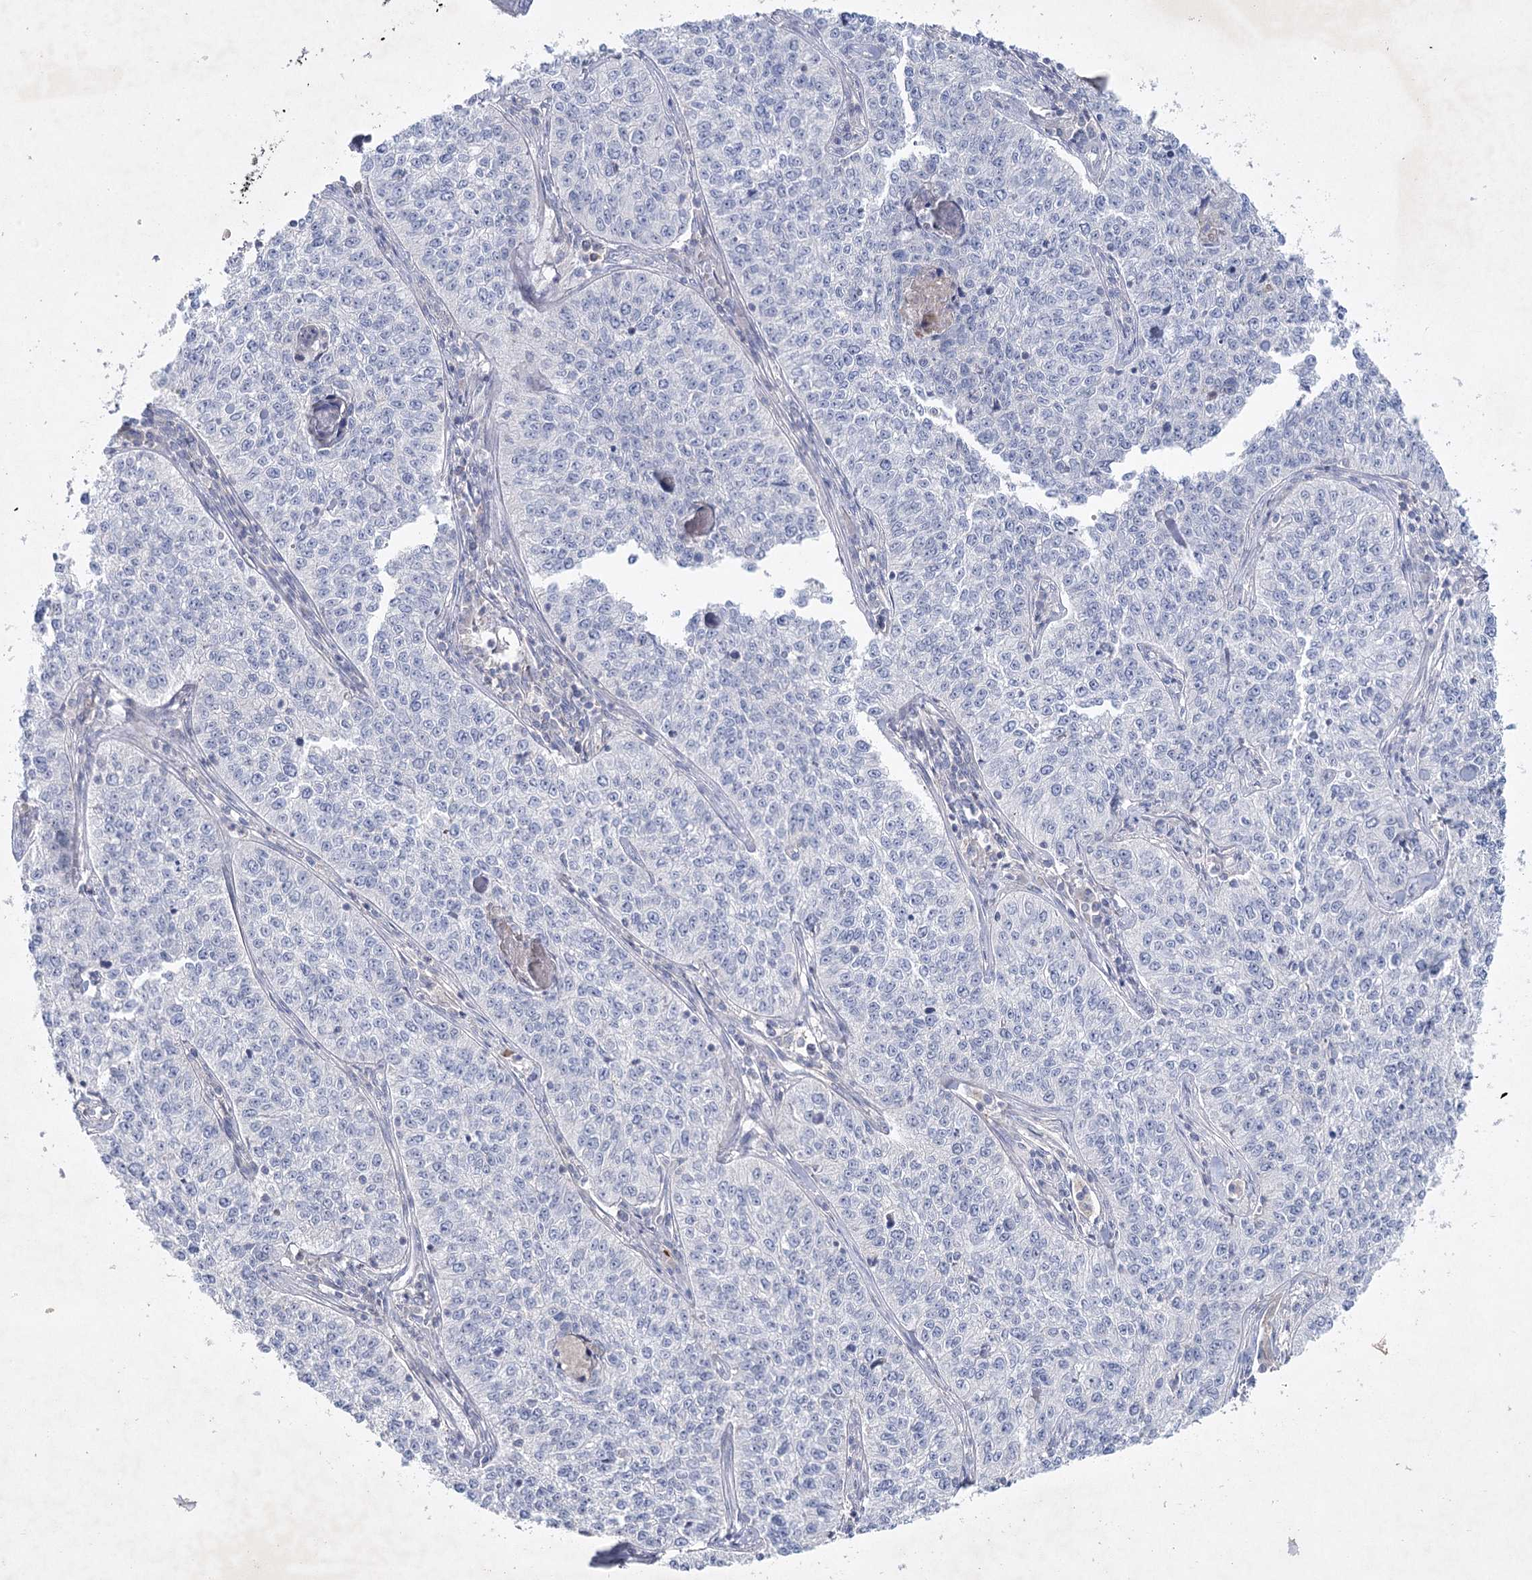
{"staining": {"intensity": "negative", "quantity": "none", "location": "none"}, "tissue": "cervical cancer", "cell_type": "Tumor cells", "image_type": "cancer", "snomed": [{"axis": "morphology", "description": "Squamous cell carcinoma, NOS"}, {"axis": "topography", "description": "Cervix"}], "caption": "Immunohistochemistry (IHC) micrograph of neoplastic tissue: human cervical cancer (squamous cell carcinoma) stained with DAB (3,3'-diaminobenzidine) exhibits no significant protein expression in tumor cells.", "gene": "MAP3K13", "patient": {"sex": "female", "age": 35}}